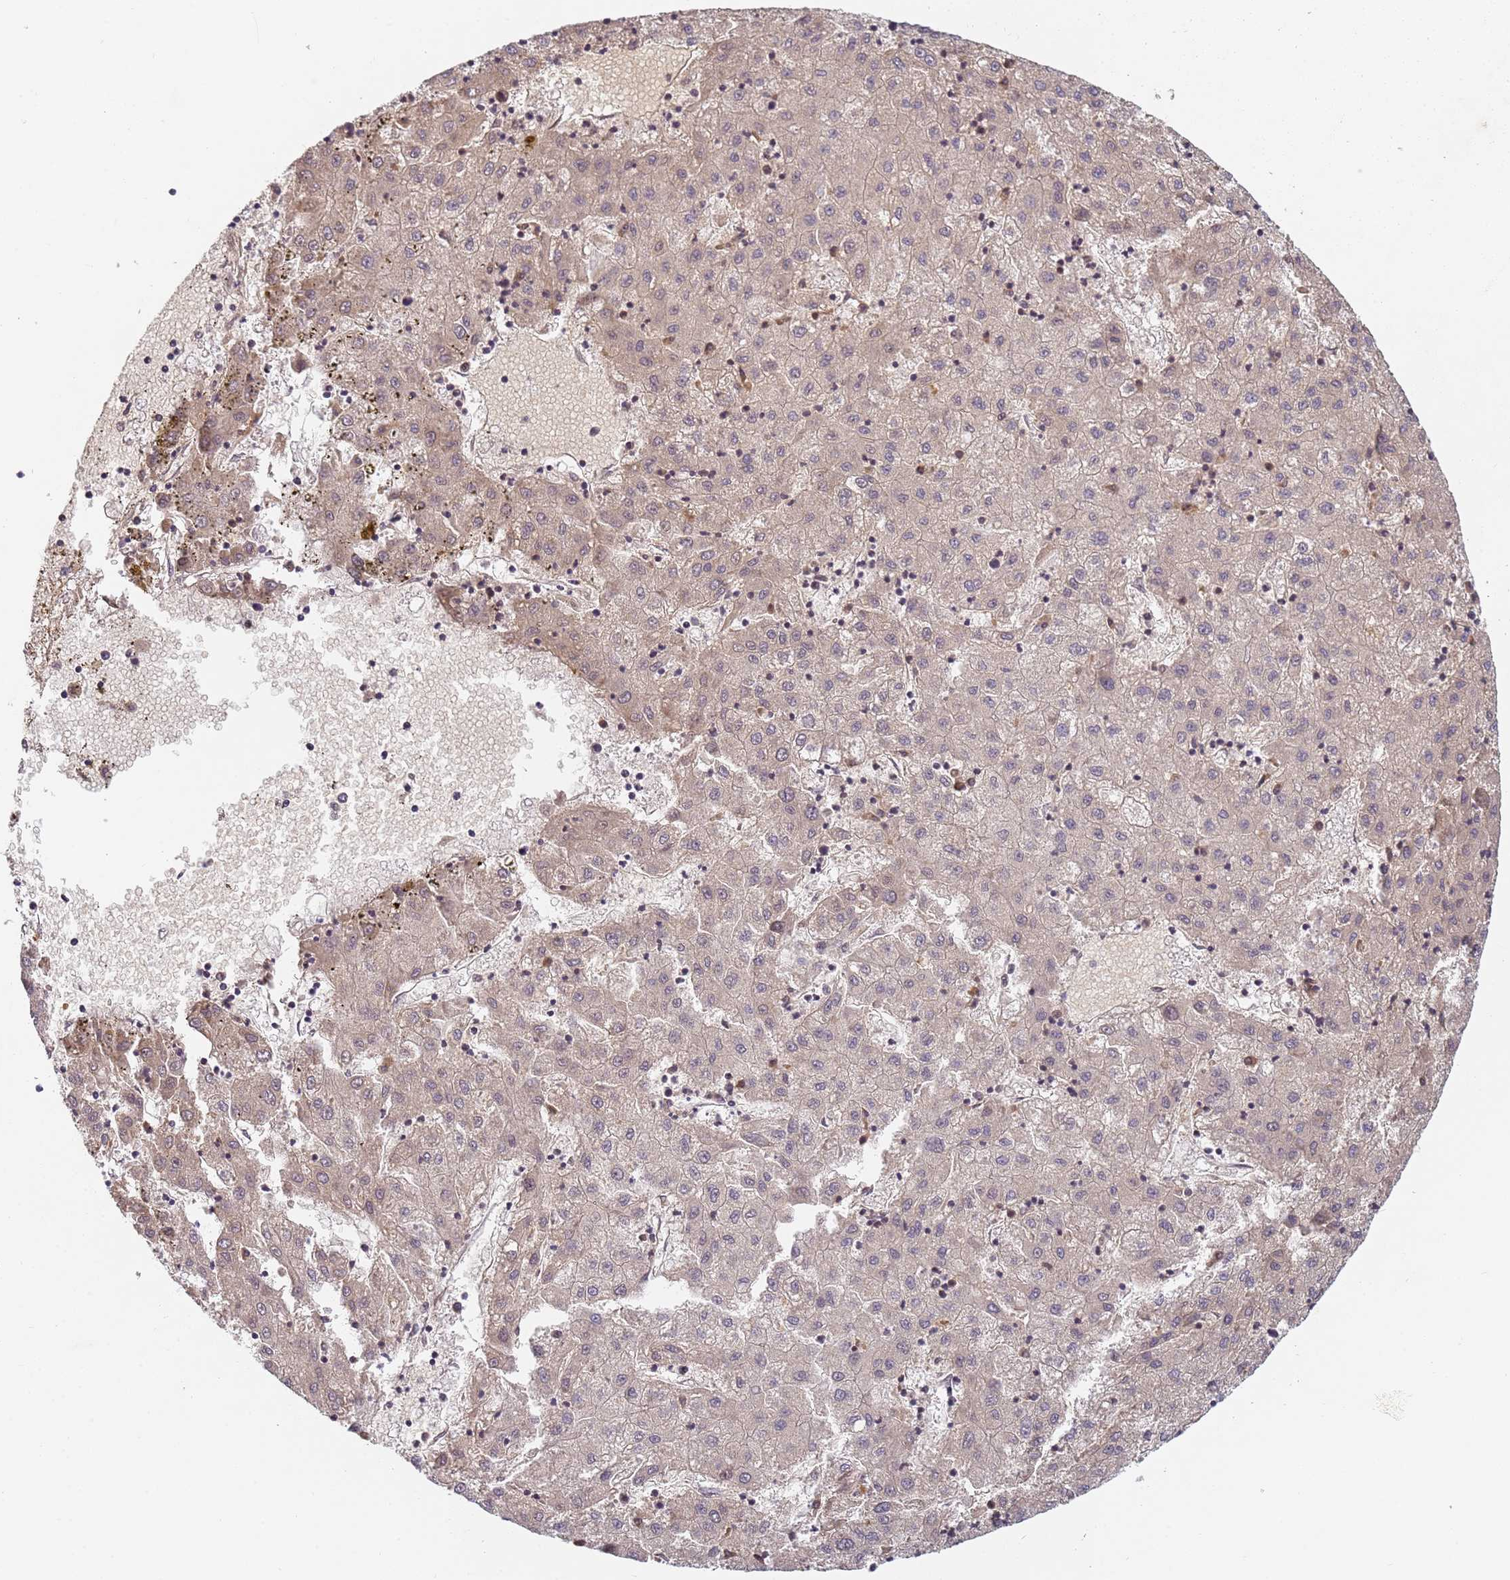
{"staining": {"intensity": "weak", "quantity": "25%-75%", "location": "cytoplasmic/membranous"}, "tissue": "liver cancer", "cell_type": "Tumor cells", "image_type": "cancer", "snomed": [{"axis": "morphology", "description": "Carcinoma, Hepatocellular, NOS"}, {"axis": "topography", "description": "Liver"}], "caption": "Liver cancer (hepatocellular carcinoma) stained for a protein demonstrates weak cytoplasmic/membranous positivity in tumor cells.", "gene": "HMCES", "patient": {"sex": "male", "age": 72}}